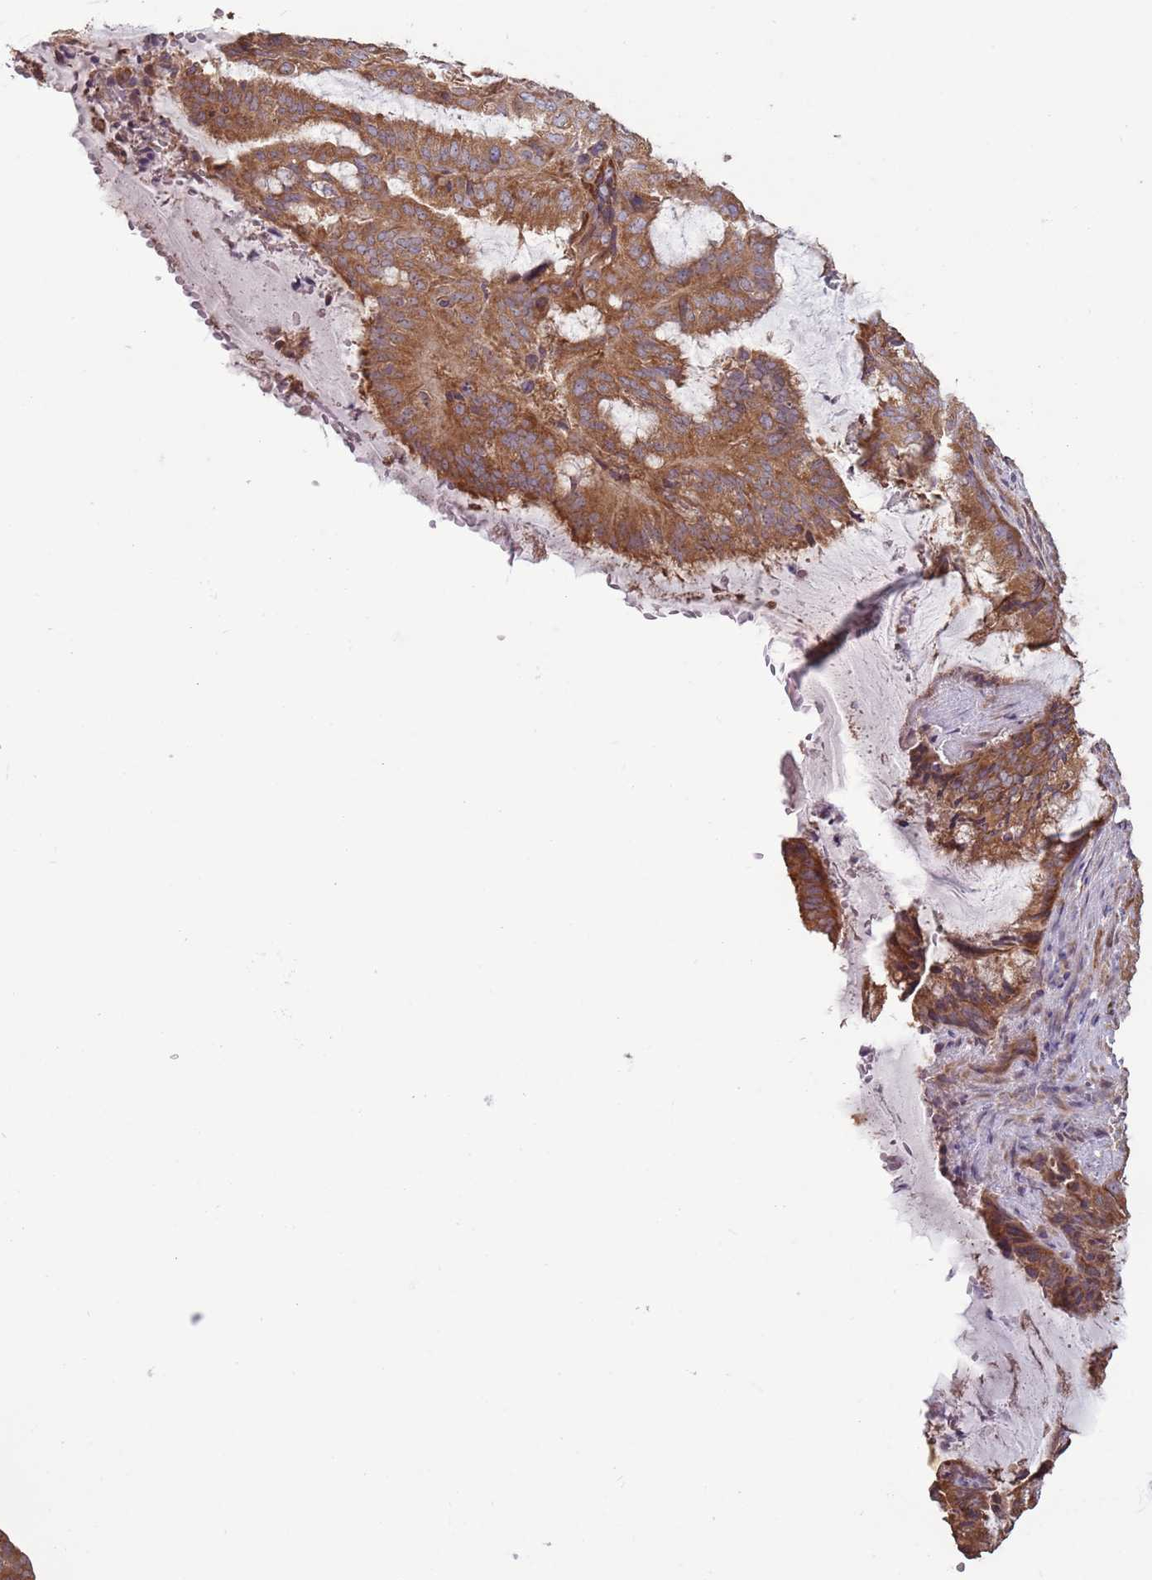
{"staining": {"intensity": "moderate", "quantity": ">75%", "location": "cytoplasmic/membranous"}, "tissue": "endometrial cancer", "cell_type": "Tumor cells", "image_type": "cancer", "snomed": [{"axis": "morphology", "description": "Adenocarcinoma, NOS"}, {"axis": "topography", "description": "Endometrium"}], "caption": "Moderate cytoplasmic/membranous expression for a protein is appreciated in about >75% of tumor cells of endometrial cancer (adenocarcinoma) using immunohistochemistry.", "gene": "RPL17-C18orf32", "patient": {"sex": "female", "age": 51}}